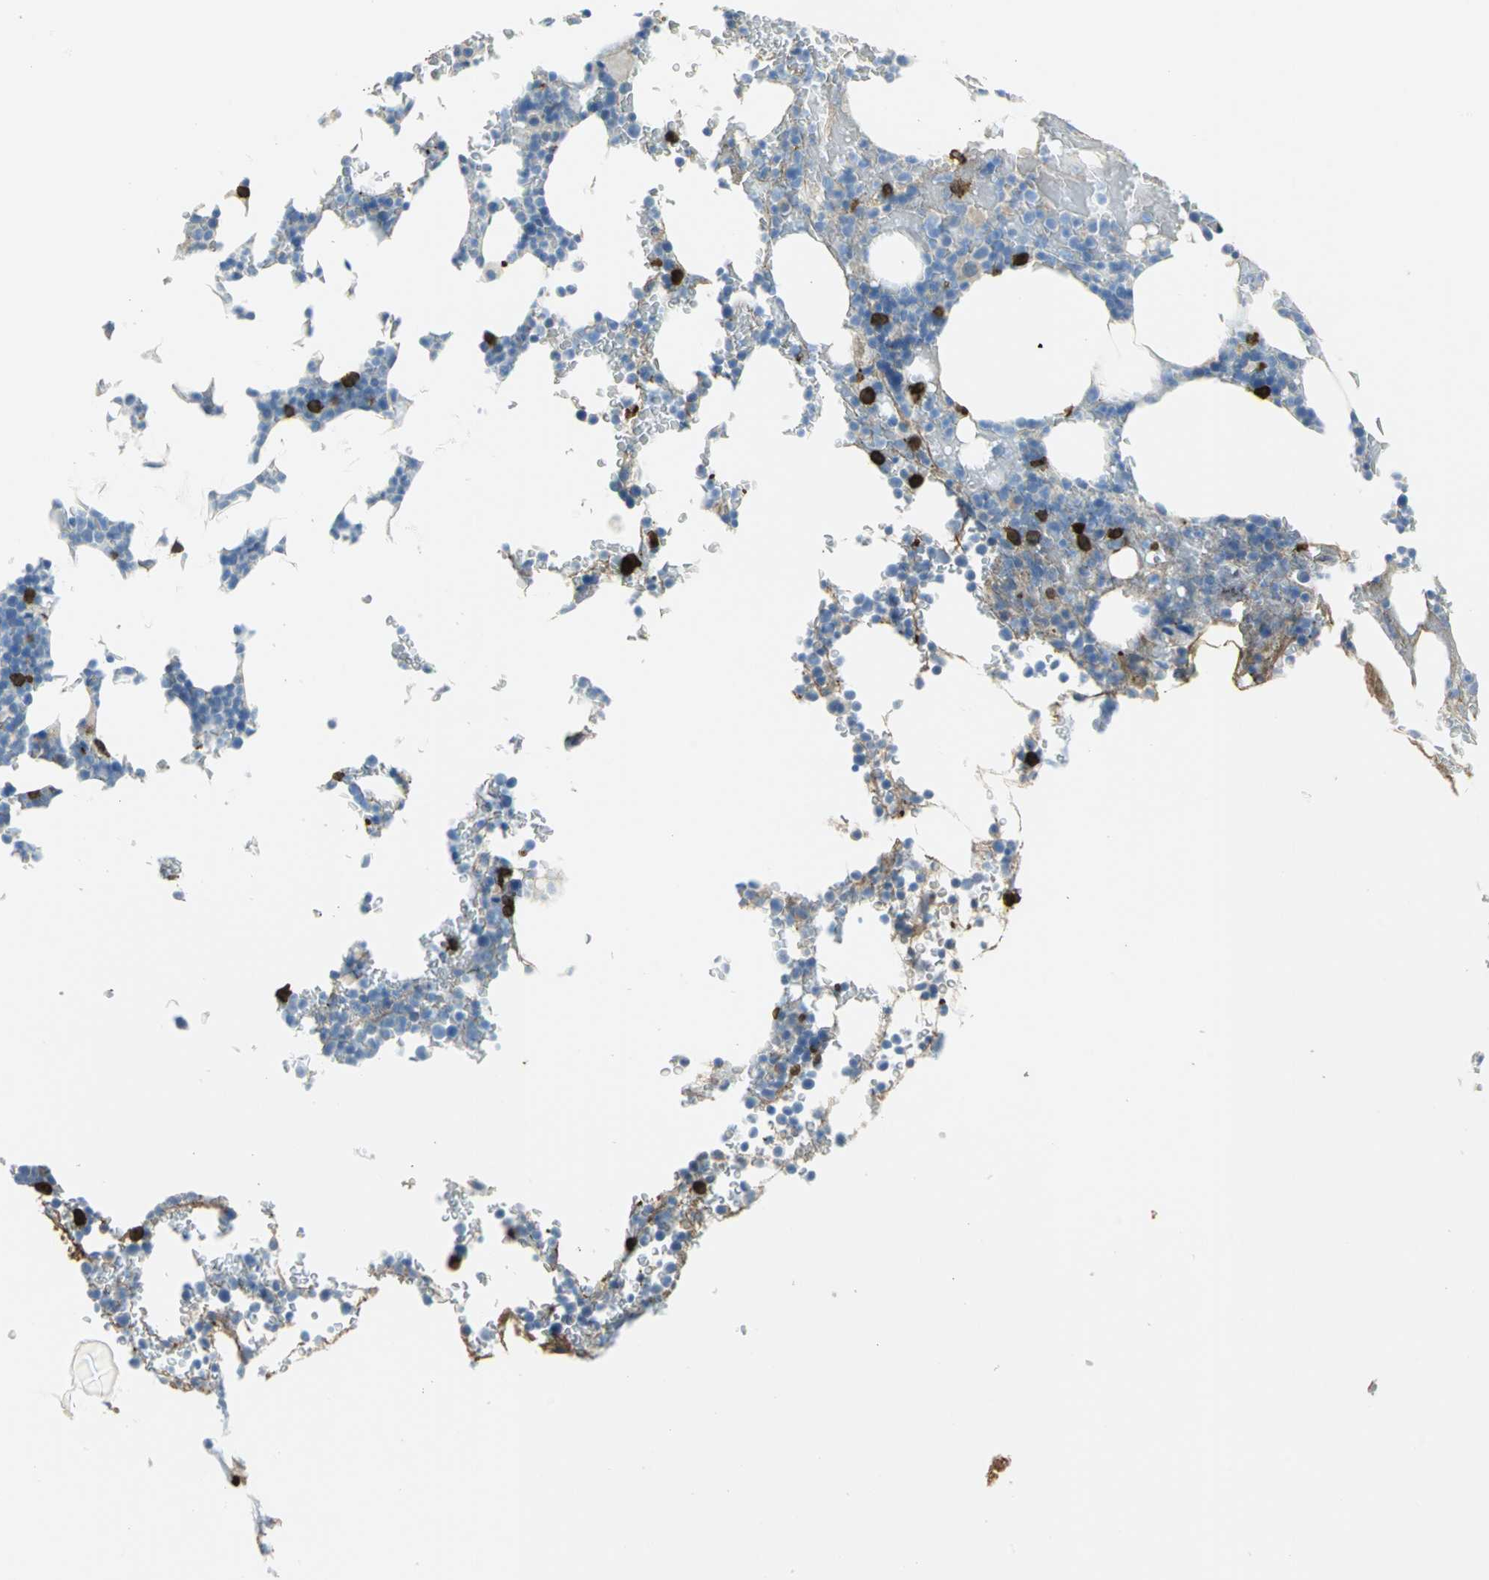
{"staining": {"intensity": "strong", "quantity": "<25%", "location": "nuclear"}, "tissue": "bone marrow", "cell_type": "Hematopoietic cells", "image_type": "normal", "snomed": [{"axis": "morphology", "description": "Normal tissue, NOS"}, {"axis": "topography", "description": "Bone marrow"}], "caption": "Protein staining demonstrates strong nuclear expression in approximately <25% of hematopoietic cells in benign bone marrow.", "gene": "ALOX15", "patient": {"sex": "female", "age": 66}}